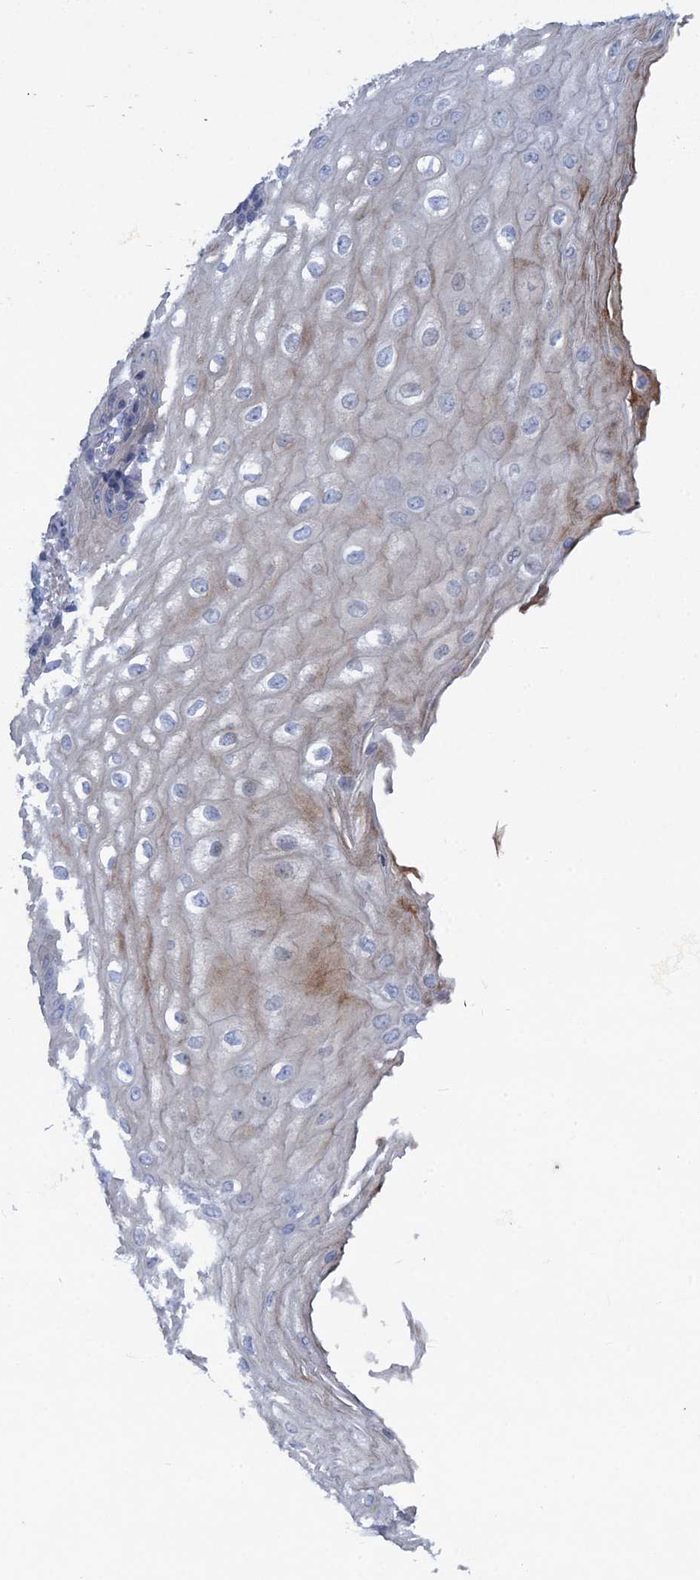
{"staining": {"intensity": "moderate", "quantity": "25%-75%", "location": "cytoplasmic/membranous"}, "tissue": "esophagus", "cell_type": "Squamous epithelial cells", "image_type": "normal", "snomed": [{"axis": "morphology", "description": "Normal tissue, NOS"}, {"axis": "topography", "description": "Esophagus"}], "caption": "This histopathology image demonstrates immunohistochemistry (IHC) staining of unremarkable esophagus, with medium moderate cytoplasmic/membranous expression in approximately 25%-75% of squamous epithelial cells.", "gene": "QPCTL", "patient": {"sex": "male", "age": 60}}